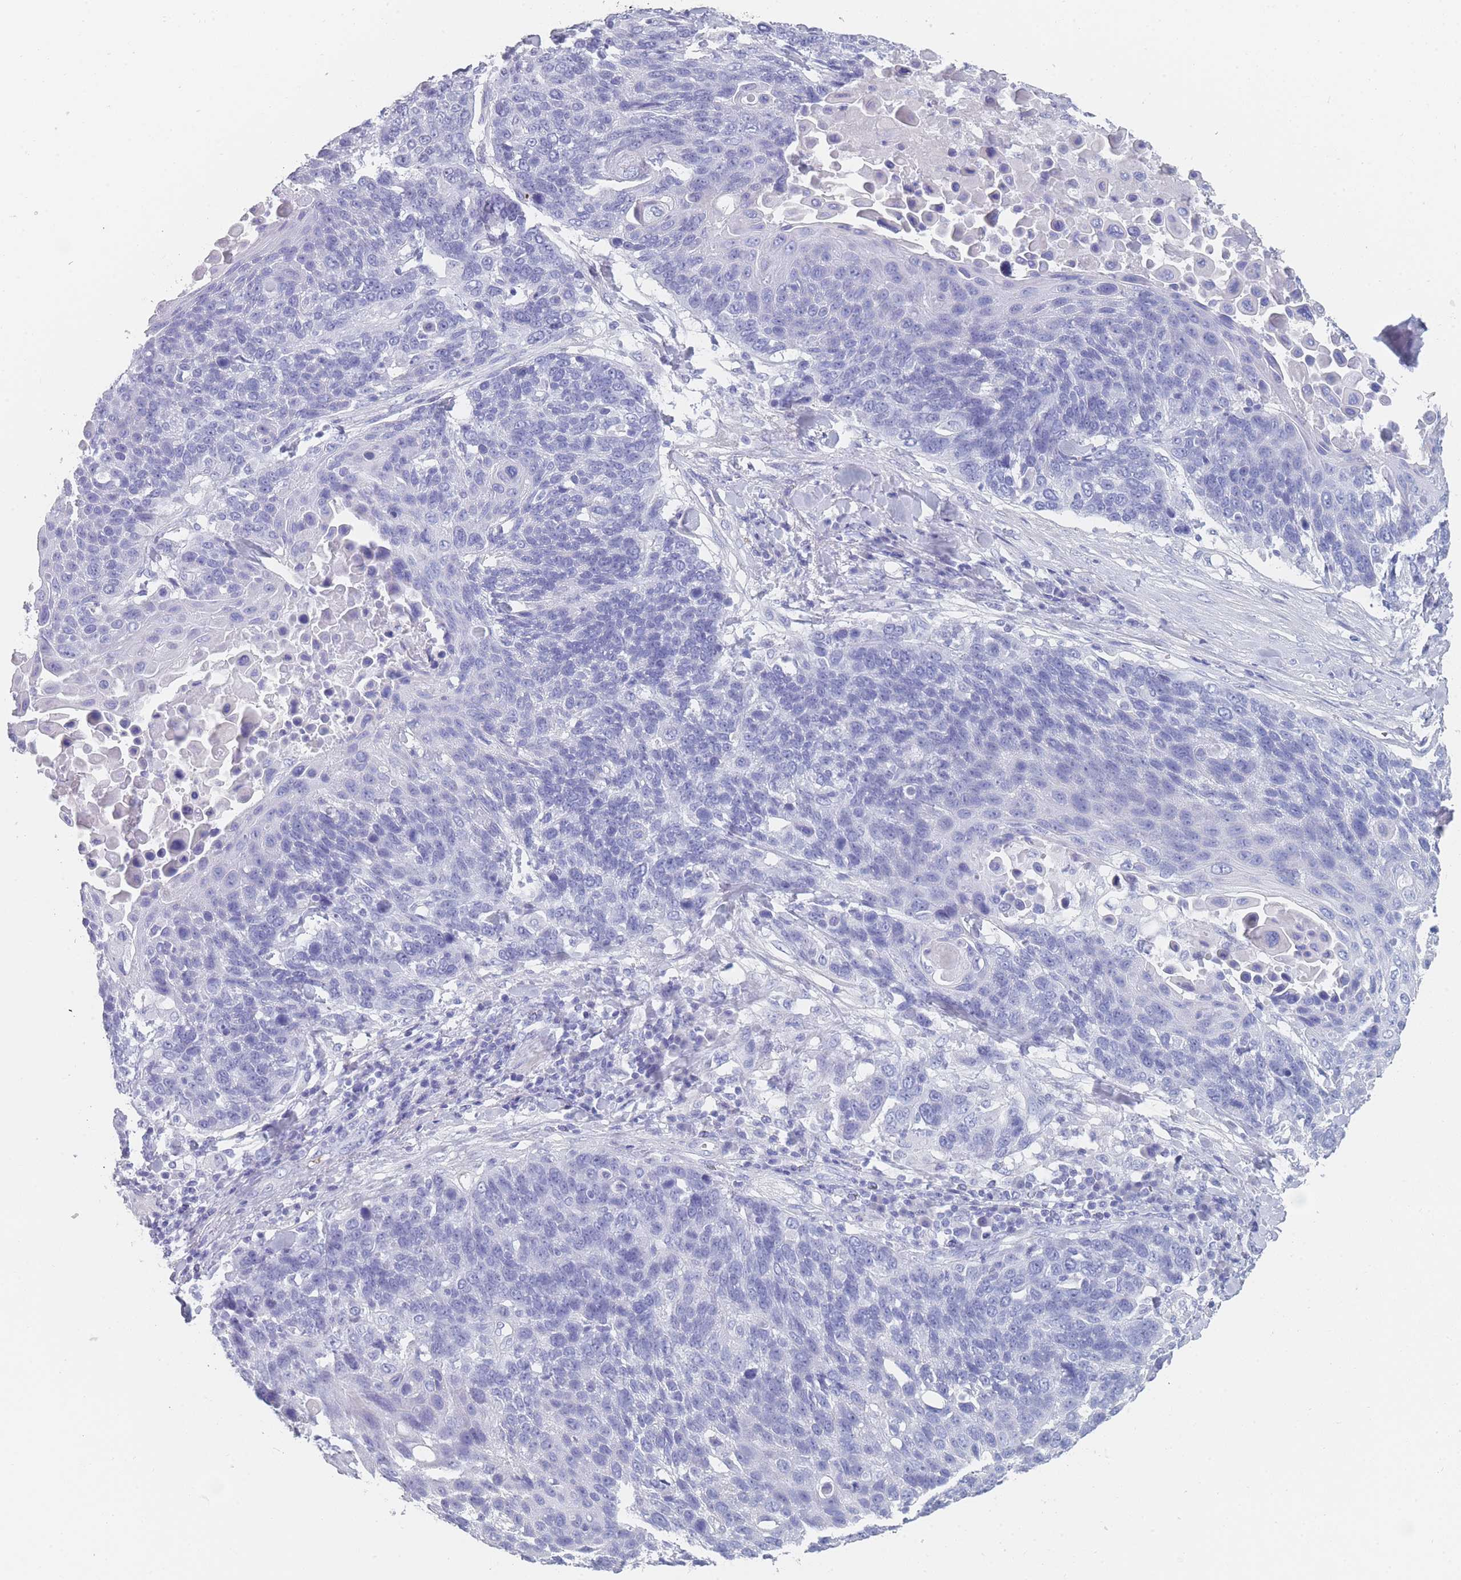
{"staining": {"intensity": "negative", "quantity": "none", "location": "none"}, "tissue": "lung cancer", "cell_type": "Tumor cells", "image_type": "cancer", "snomed": [{"axis": "morphology", "description": "Squamous cell carcinoma, NOS"}, {"axis": "topography", "description": "Lung"}], "caption": "DAB immunohistochemical staining of lung cancer exhibits no significant staining in tumor cells.", "gene": "OR5D16", "patient": {"sex": "male", "age": 66}}